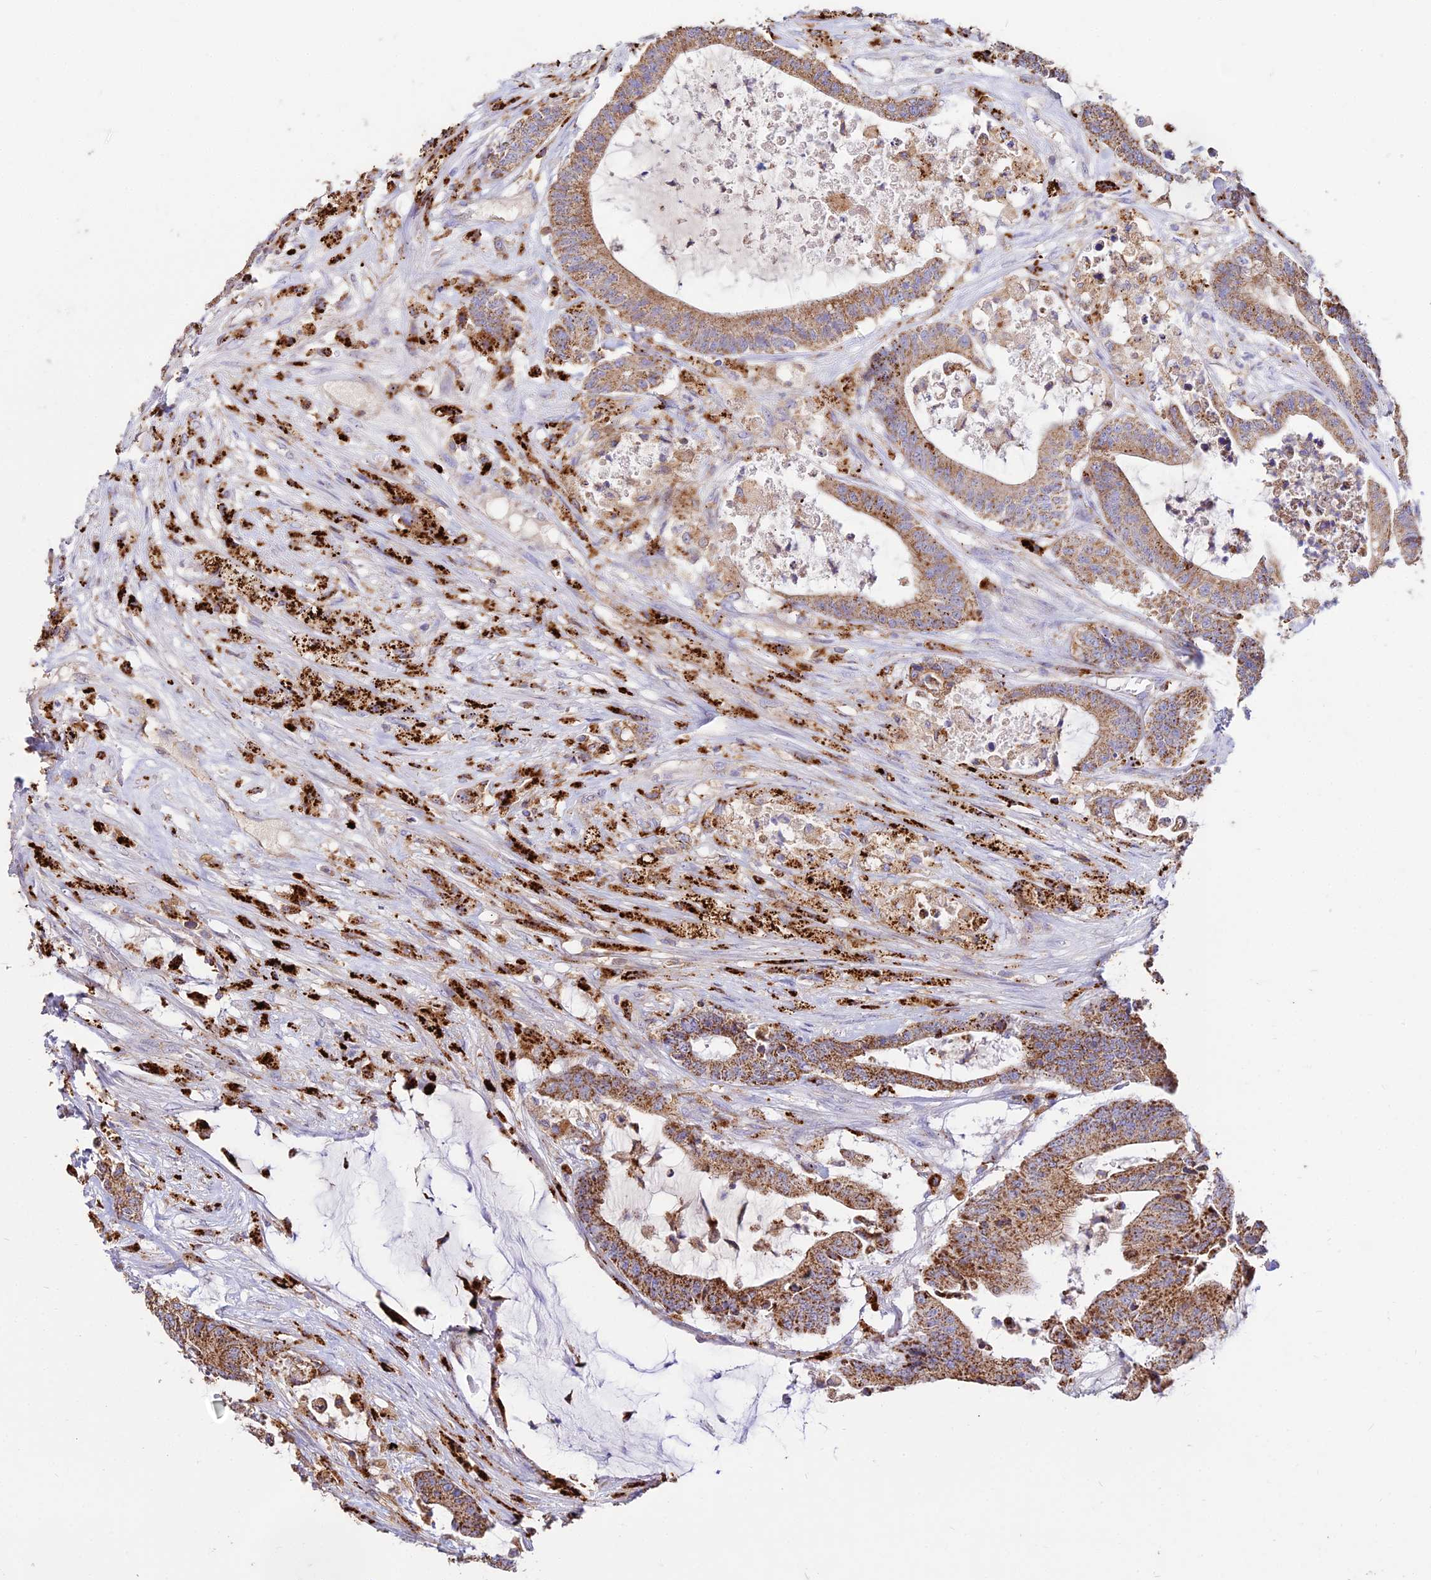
{"staining": {"intensity": "moderate", "quantity": ">75%", "location": "cytoplasmic/membranous"}, "tissue": "colorectal cancer", "cell_type": "Tumor cells", "image_type": "cancer", "snomed": [{"axis": "morphology", "description": "Adenocarcinoma, NOS"}, {"axis": "topography", "description": "Colon"}], "caption": "Protein analysis of colorectal cancer (adenocarcinoma) tissue reveals moderate cytoplasmic/membranous expression in approximately >75% of tumor cells. (DAB (3,3'-diaminobenzidine) IHC with brightfield microscopy, high magnification).", "gene": "PNLIPRP3", "patient": {"sex": "female", "age": 84}}